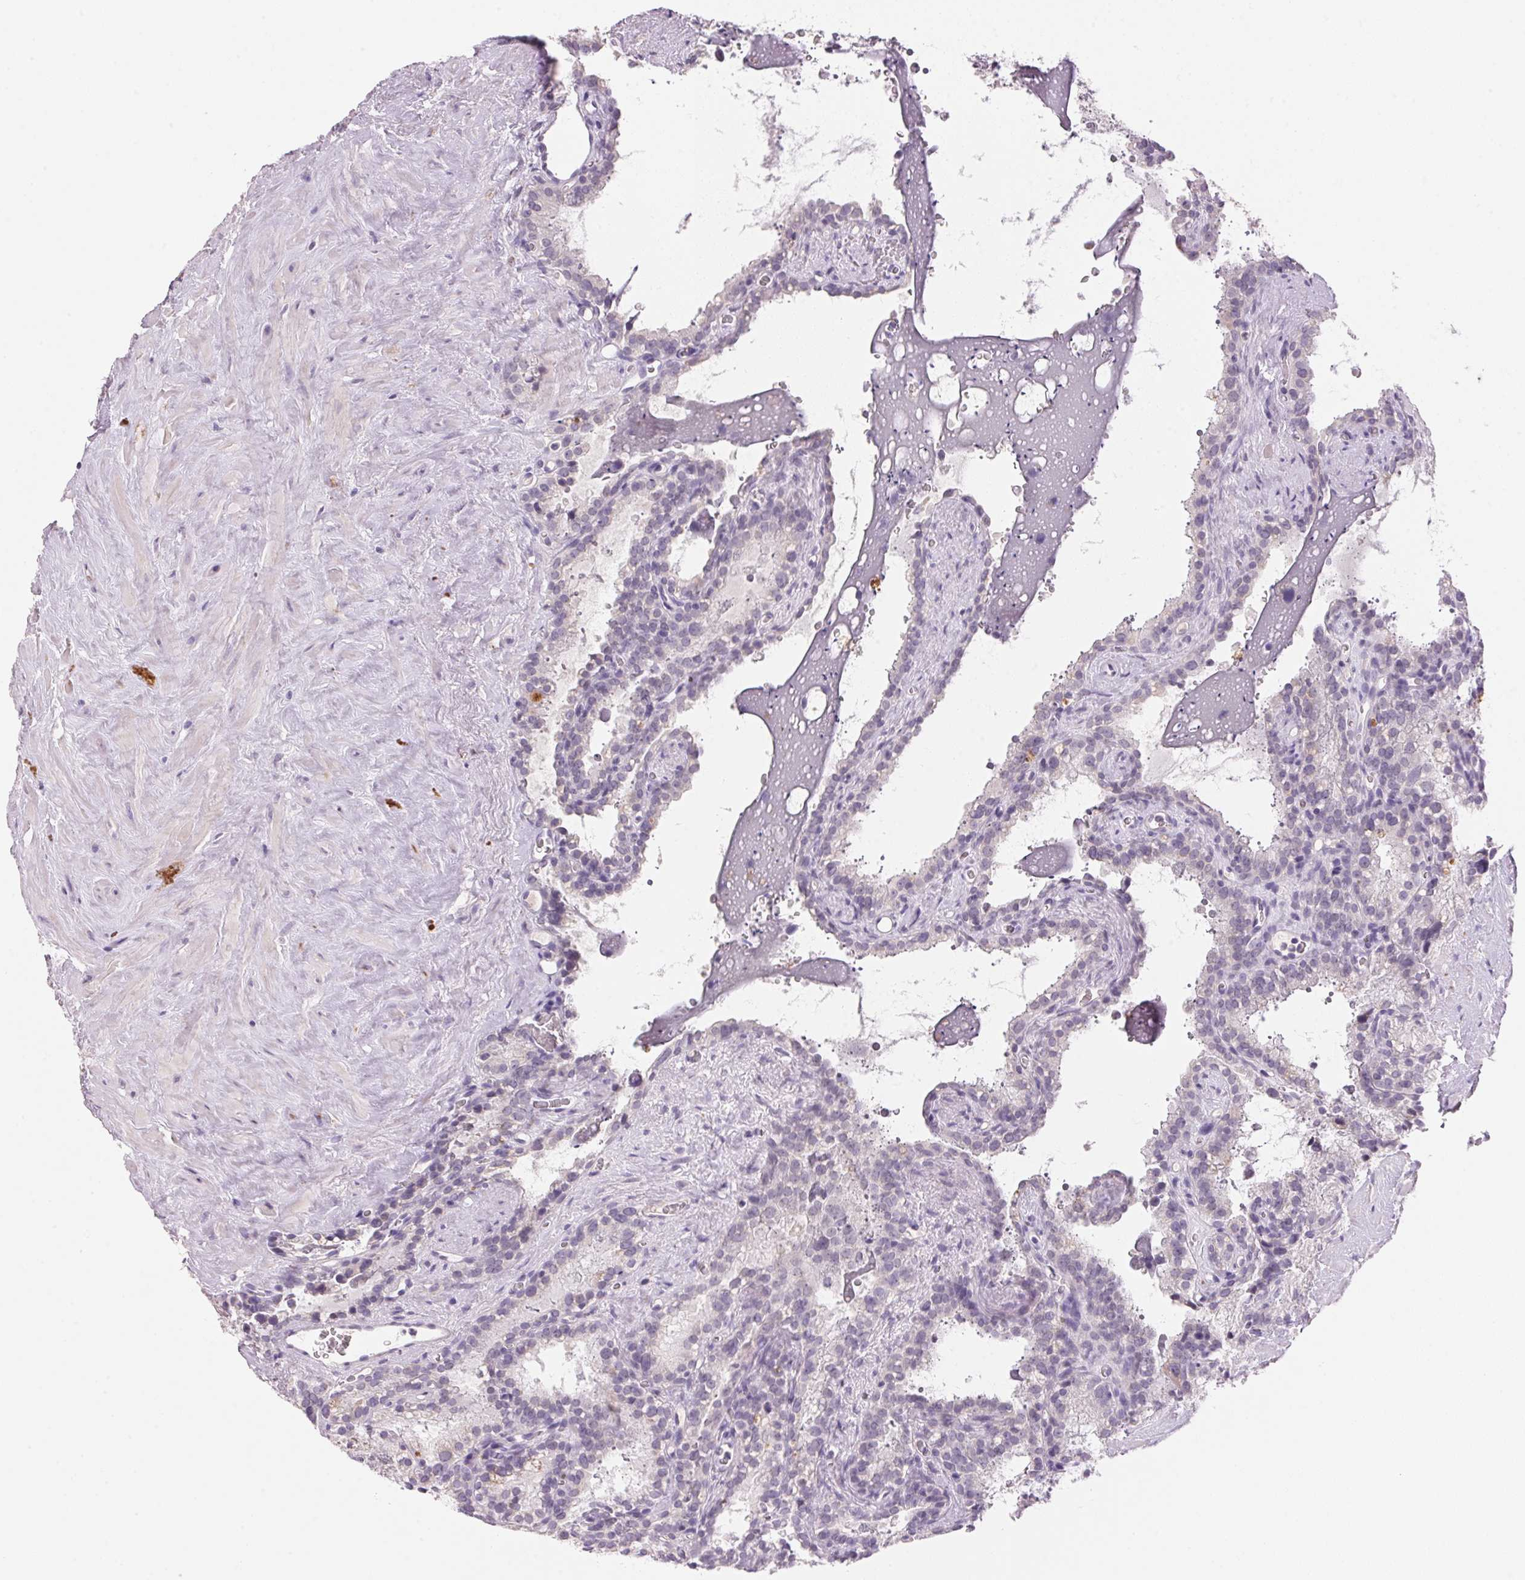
{"staining": {"intensity": "negative", "quantity": "none", "location": "none"}, "tissue": "seminal vesicle", "cell_type": "Glandular cells", "image_type": "normal", "snomed": [{"axis": "morphology", "description": "Normal tissue, NOS"}, {"axis": "topography", "description": "Prostate"}, {"axis": "topography", "description": "Seminal veicle"}], "caption": "IHC image of unremarkable seminal vesicle: seminal vesicle stained with DAB exhibits no significant protein staining in glandular cells.", "gene": "CYP11B1", "patient": {"sex": "male", "age": 71}}